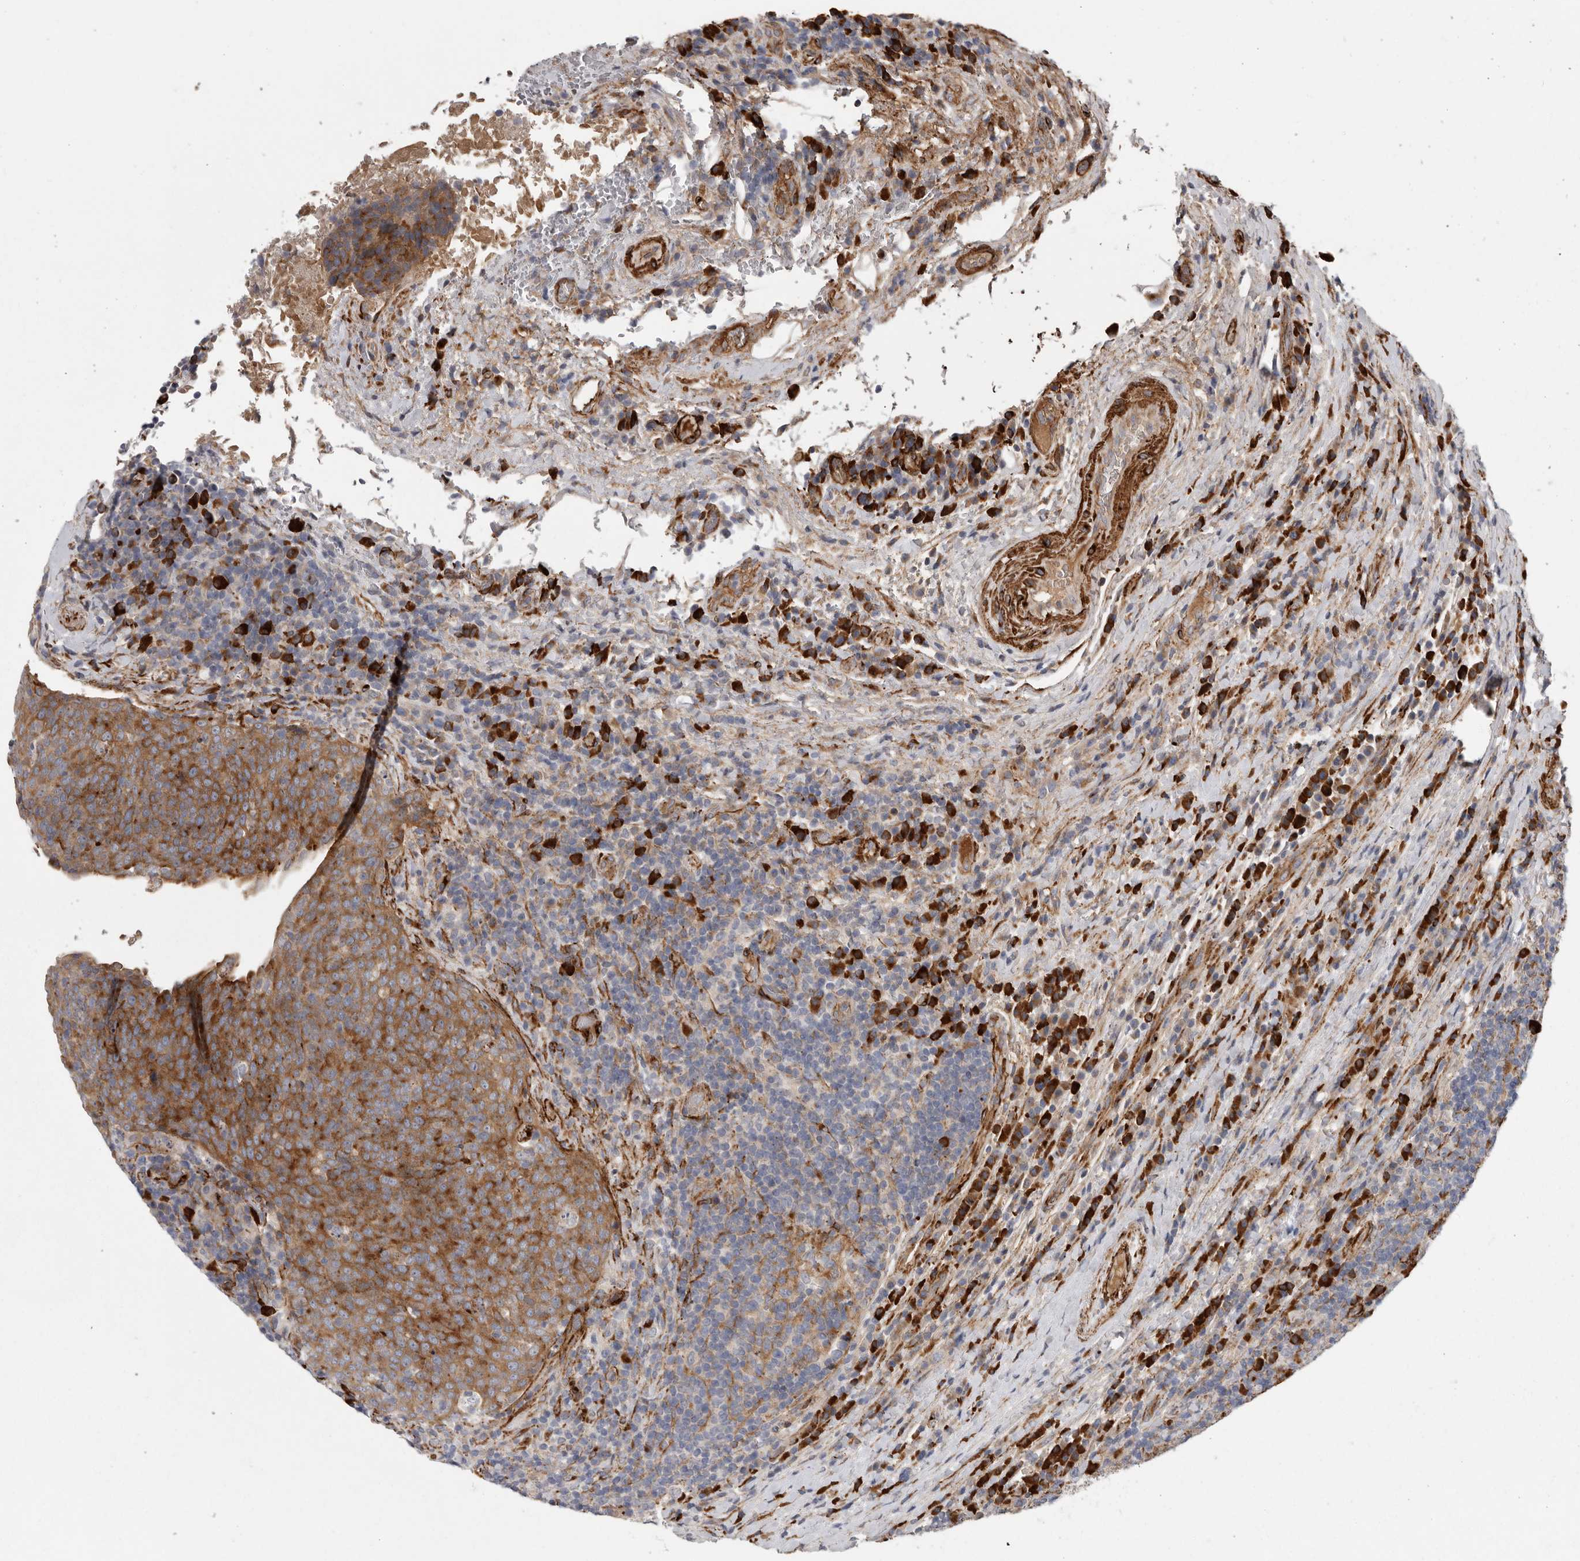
{"staining": {"intensity": "moderate", "quantity": ">75%", "location": "cytoplasmic/membranous"}, "tissue": "head and neck cancer", "cell_type": "Tumor cells", "image_type": "cancer", "snomed": [{"axis": "morphology", "description": "Squamous cell carcinoma, NOS"}, {"axis": "morphology", "description": "Squamous cell carcinoma, metastatic, NOS"}, {"axis": "topography", "description": "Lymph node"}, {"axis": "topography", "description": "Head-Neck"}], "caption": "Head and neck cancer was stained to show a protein in brown. There is medium levels of moderate cytoplasmic/membranous expression in approximately >75% of tumor cells. (IHC, brightfield microscopy, high magnification).", "gene": "ATXN3L", "patient": {"sex": "male", "age": 62}}